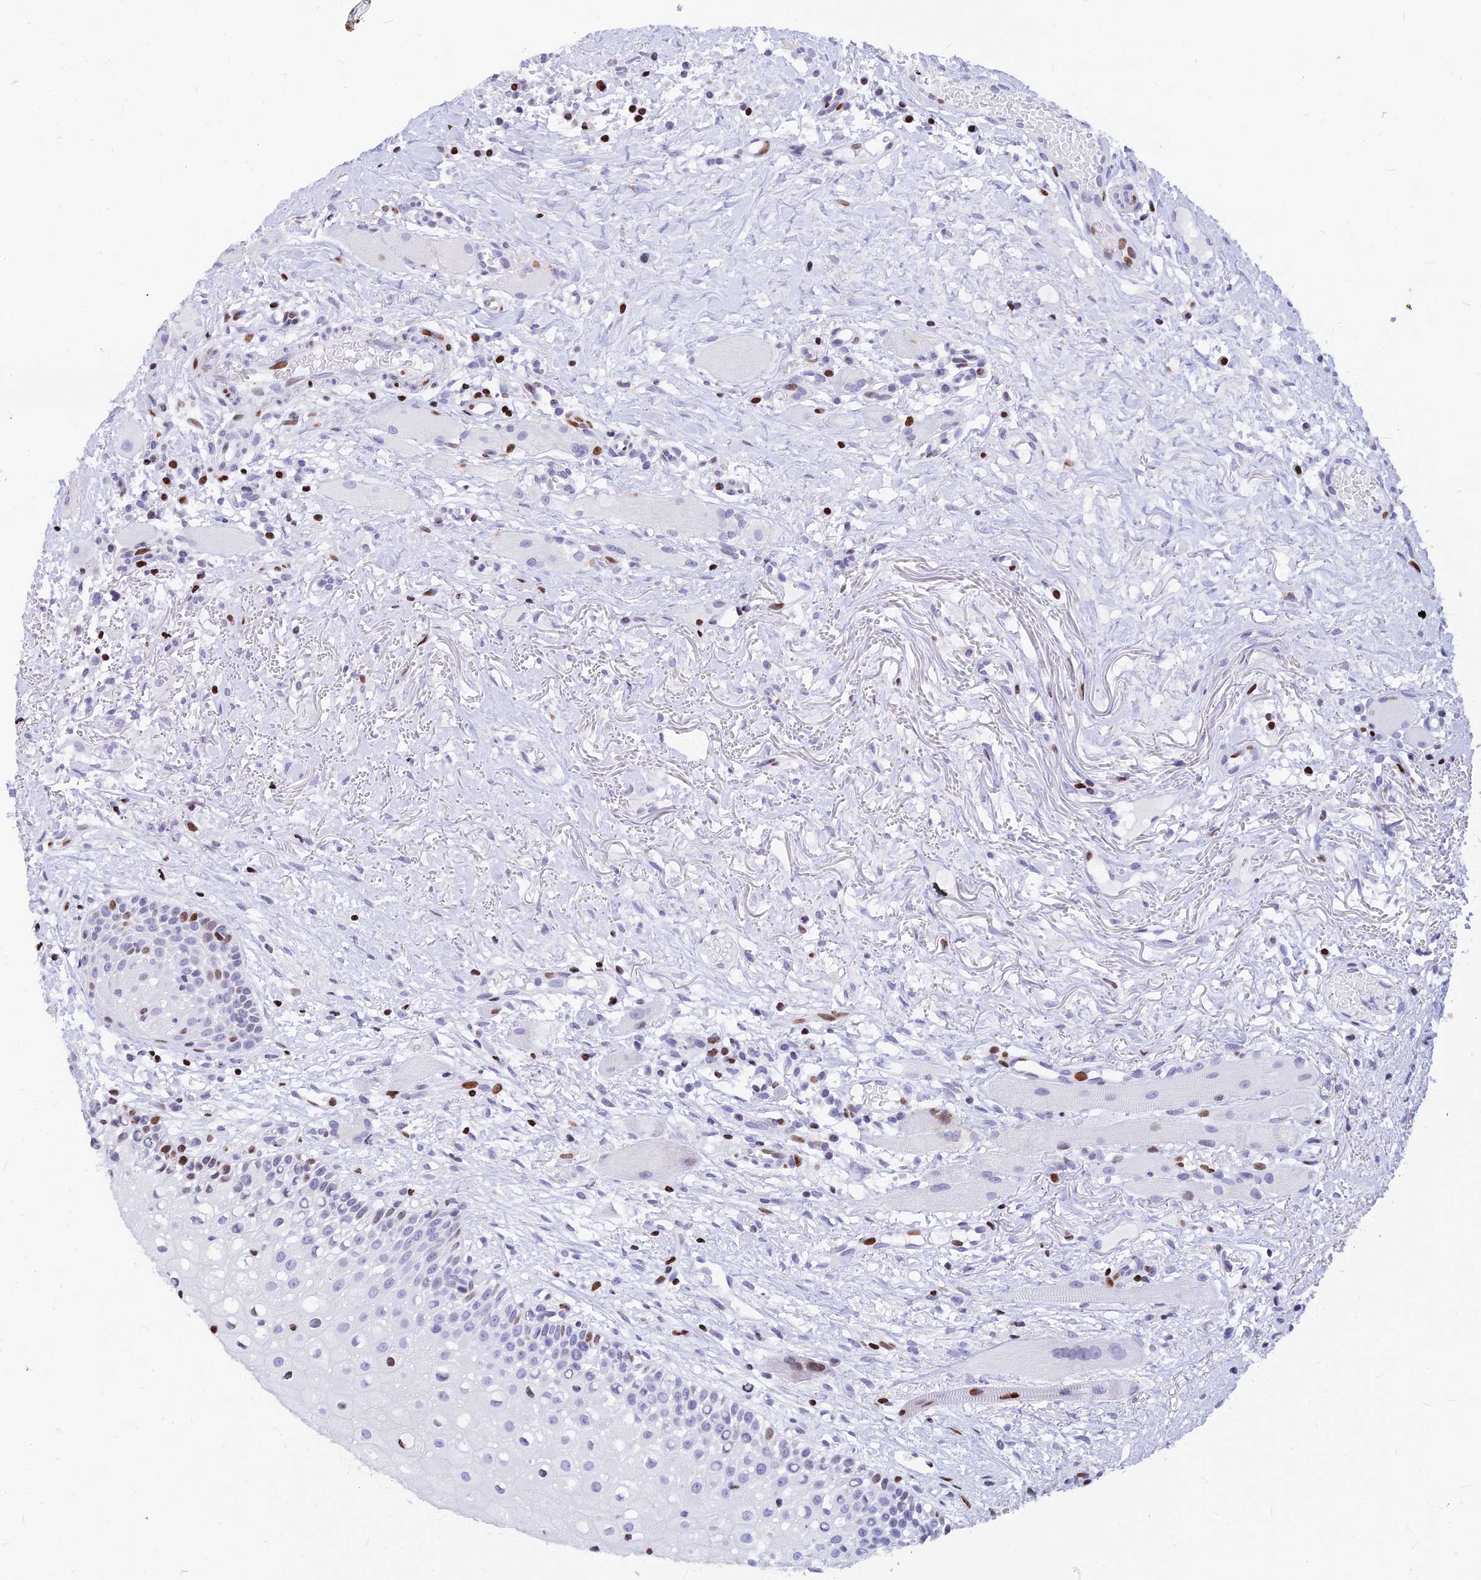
{"staining": {"intensity": "strong", "quantity": "<25%", "location": "nuclear"}, "tissue": "oral mucosa", "cell_type": "Squamous epithelial cells", "image_type": "normal", "snomed": [{"axis": "morphology", "description": "Normal tissue, NOS"}, {"axis": "topography", "description": "Oral tissue"}], "caption": "Strong nuclear protein expression is seen in approximately <25% of squamous epithelial cells in oral mucosa.", "gene": "PRPS1", "patient": {"sex": "female", "age": 69}}